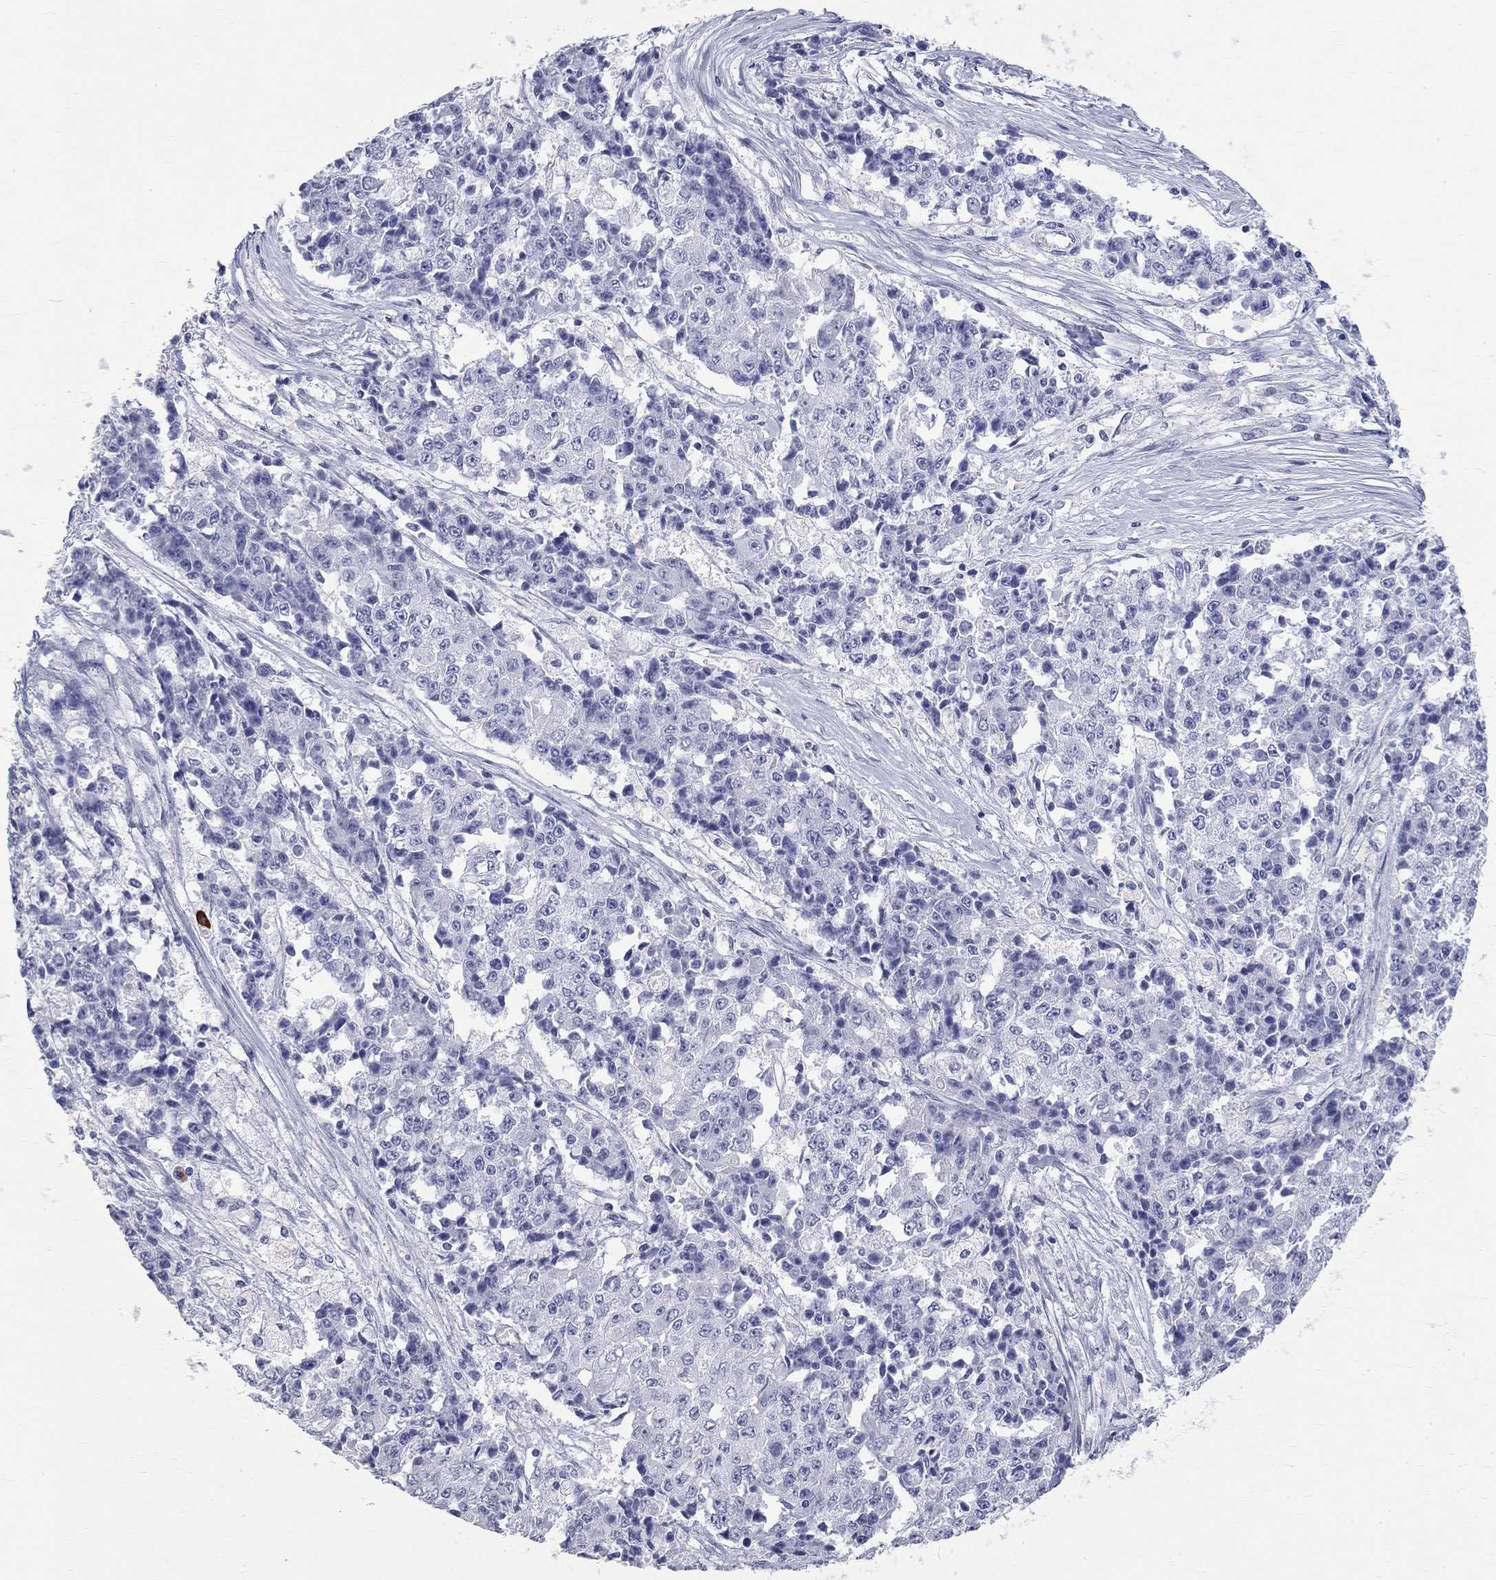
{"staining": {"intensity": "negative", "quantity": "none", "location": "none"}, "tissue": "ovarian cancer", "cell_type": "Tumor cells", "image_type": "cancer", "snomed": [{"axis": "morphology", "description": "Carcinoma, endometroid"}, {"axis": "topography", "description": "Ovary"}], "caption": "Human ovarian endometroid carcinoma stained for a protein using immunohistochemistry (IHC) shows no positivity in tumor cells.", "gene": "PHOX2B", "patient": {"sex": "female", "age": 42}}